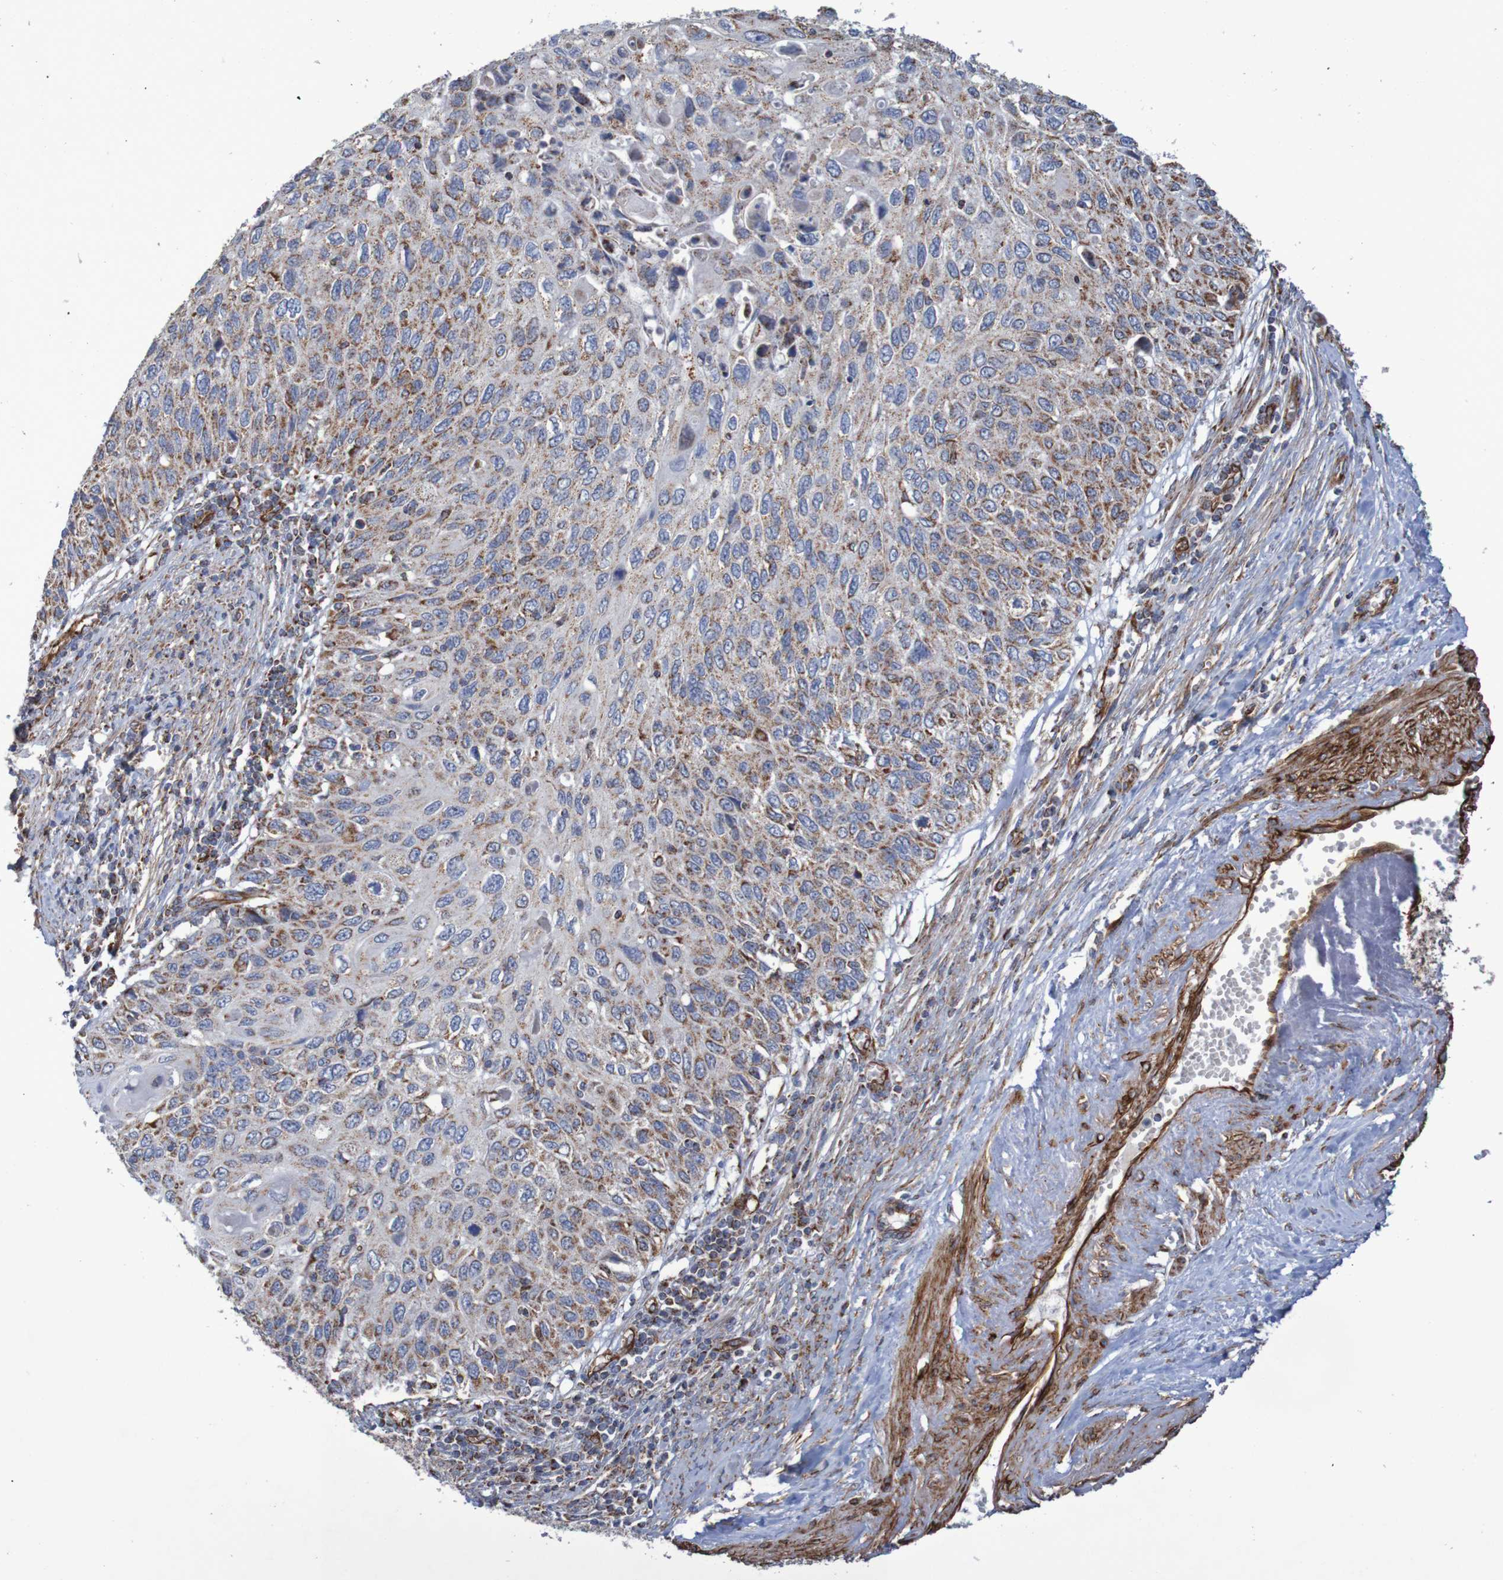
{"staining": {"intensity": "moderate", "quantity": ">75%", "location": "cytoplasmic/membranous"}, "tissue": "cervical cancer", "cell_type": "Tumor cells", "image_type": "cancer", "snomed": [{"axis": "morphology", "description": "Squamous cell carcinoma, NOS"}, {"axis": "topography", "description": "Cervix"}], "caption": "Squamous cell carcinoma (cervical) was stained to show a protein in brown. There is medium levels of moderate cytoplasmic/membranous positivity in approximately >75% of tumor cells.", "gene": "MMEL1", "patient": {"sex": "female", "age": 70}}